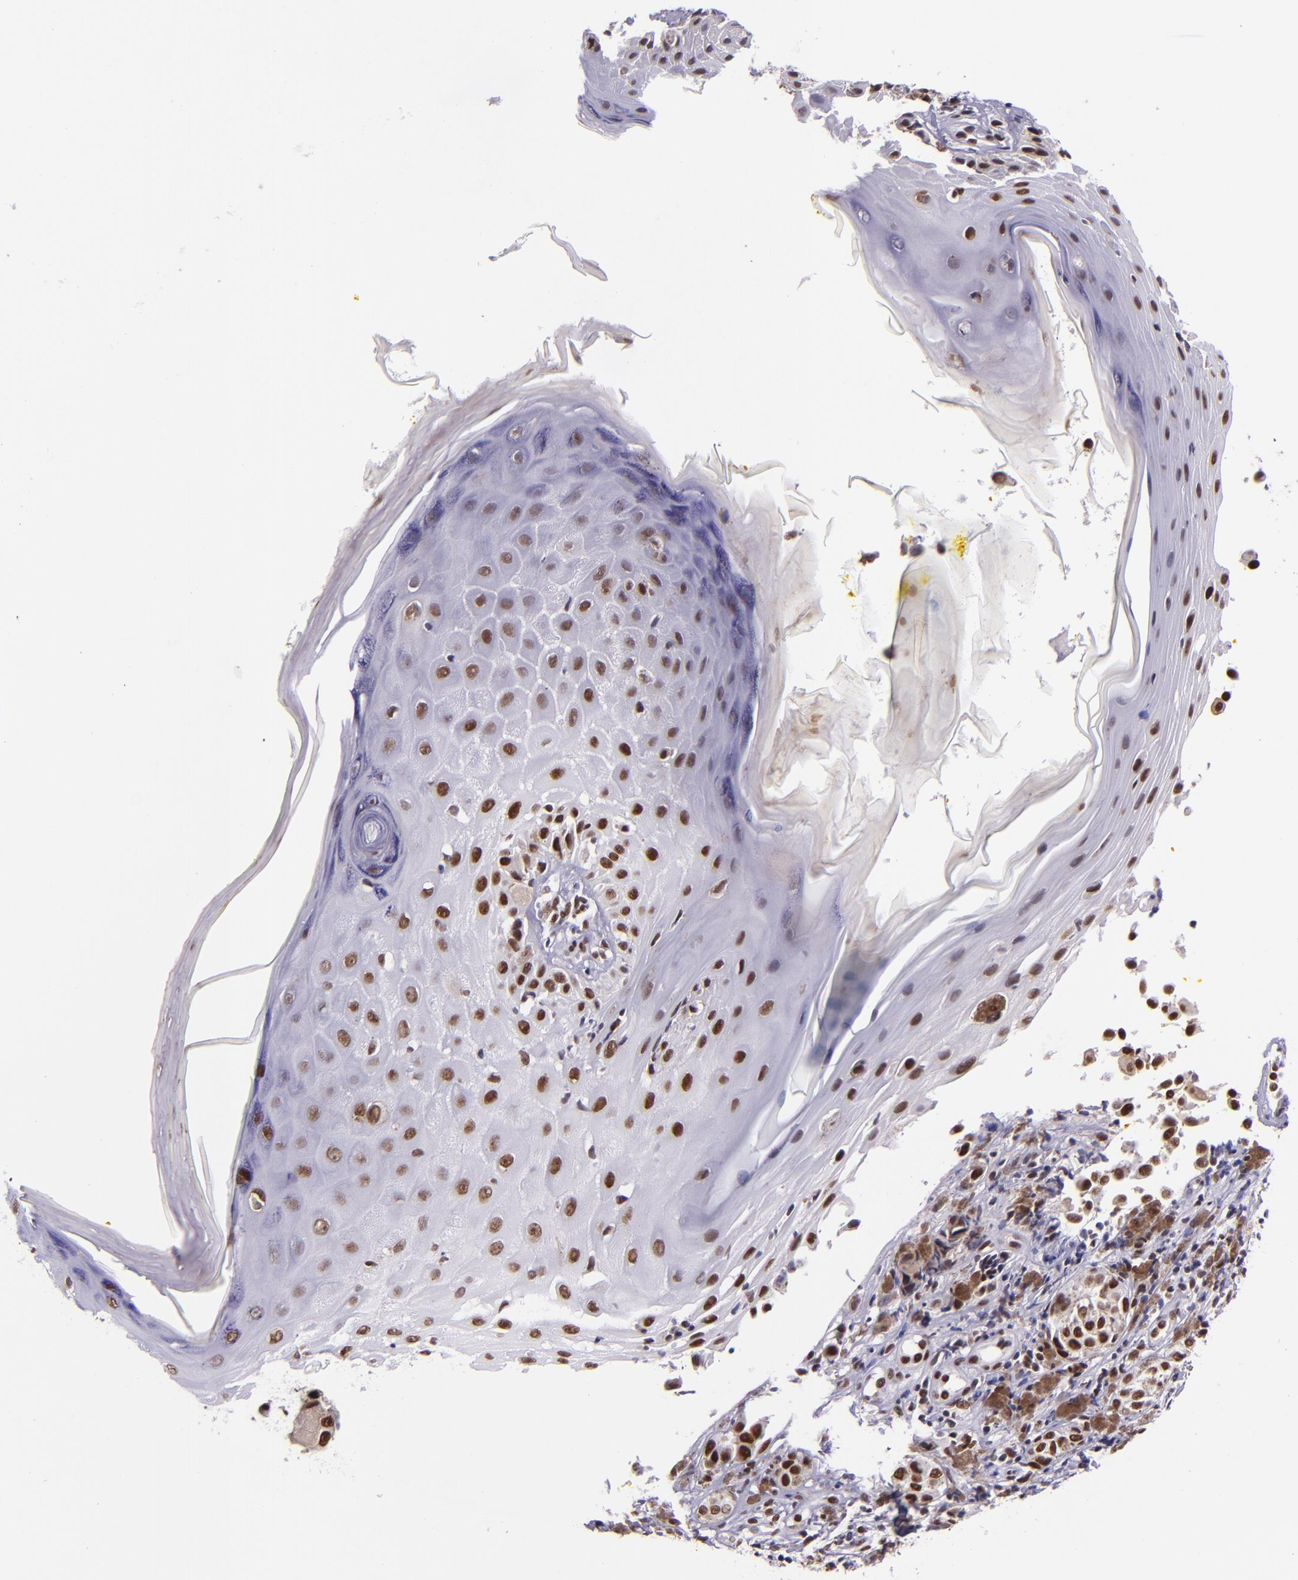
{"staining": {"intensity": "strong", "quantity": ">75%", "location": "nuclear"}, "tissue": "melanoma", "cell_type": "Tumor cells", "image_type": "cancer", "snomed": [{"axis": "morphology", "description": "Malignant melanoma, NOS"}, {"axis": "topography", "description": "Skin"}], "caption": "An IHC micrograph of tumor tissue is shown. Protein staining in brown shows strong nuclear positivity in malignant melanoma within tumor cells.", "gene": "GPKOW", "patient": {"sex": "male", "age": 67}}